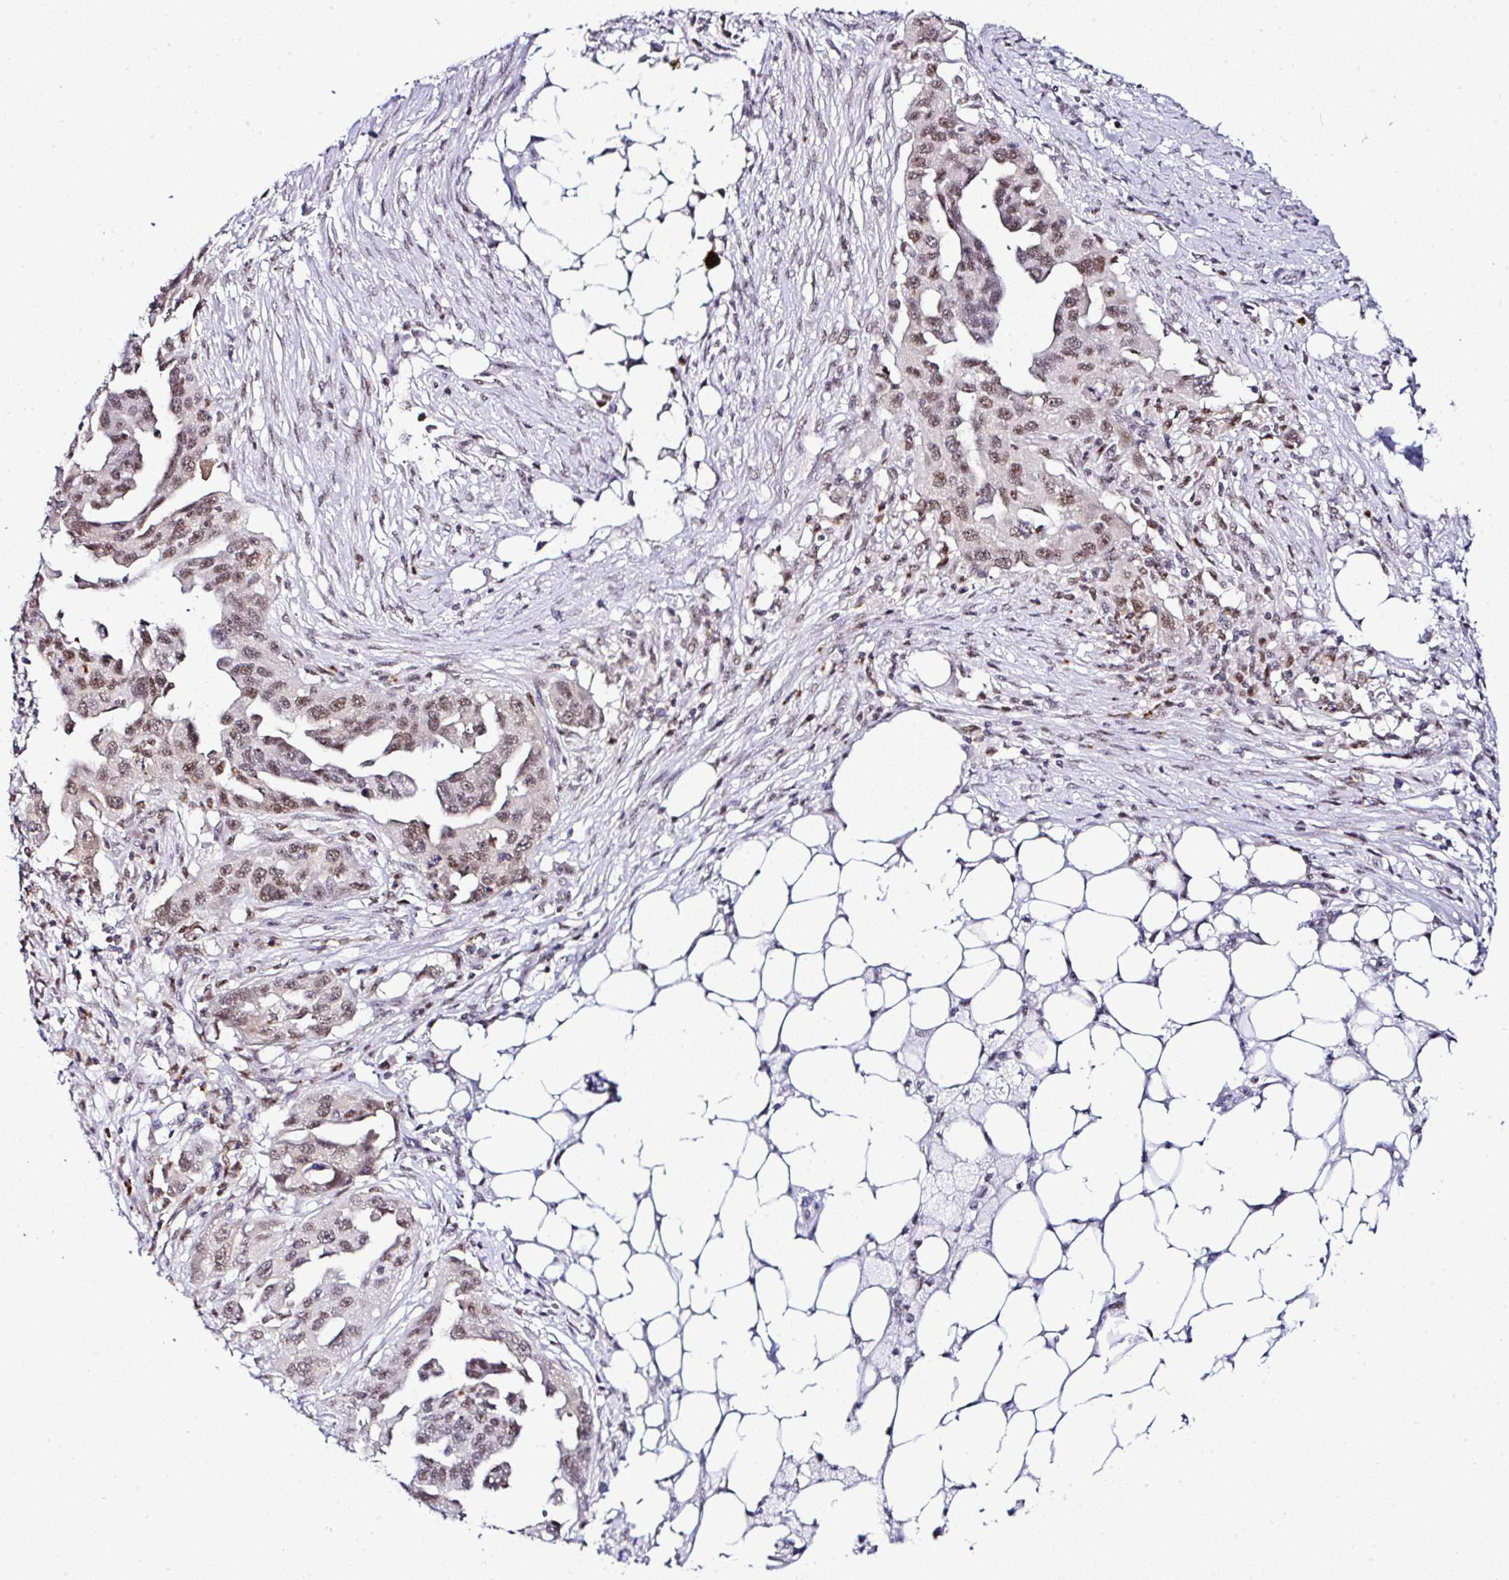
{"staining": {"intensity": "moderate", "quantity": ">75%", "location": "nuclear"}, "tissue": "ovarian cancer", "cell_type": "Tumor cells", "image_type": "cancer", "snomed": [{"axis": "morphology", "description": "Carcinoma, endometroid"}, {"axis": "morphology", "description": "Cystadenocarcinoma, serous, NOS"}, {"axis": "topography", "description": "Ovary"}], "caption": "High-magnification brightfield microscopy of ovarian serous cystadenocarcinoma stained with DAB (3,3'-diaminobenzidine) (brown) and counterstained with hematoxylin (blue). tumor cells exhibit moderate nuclear expression is identified in about>75% of cells.", "gene": "PTPN2", "patient": {"sex": "female", "age": 45}}